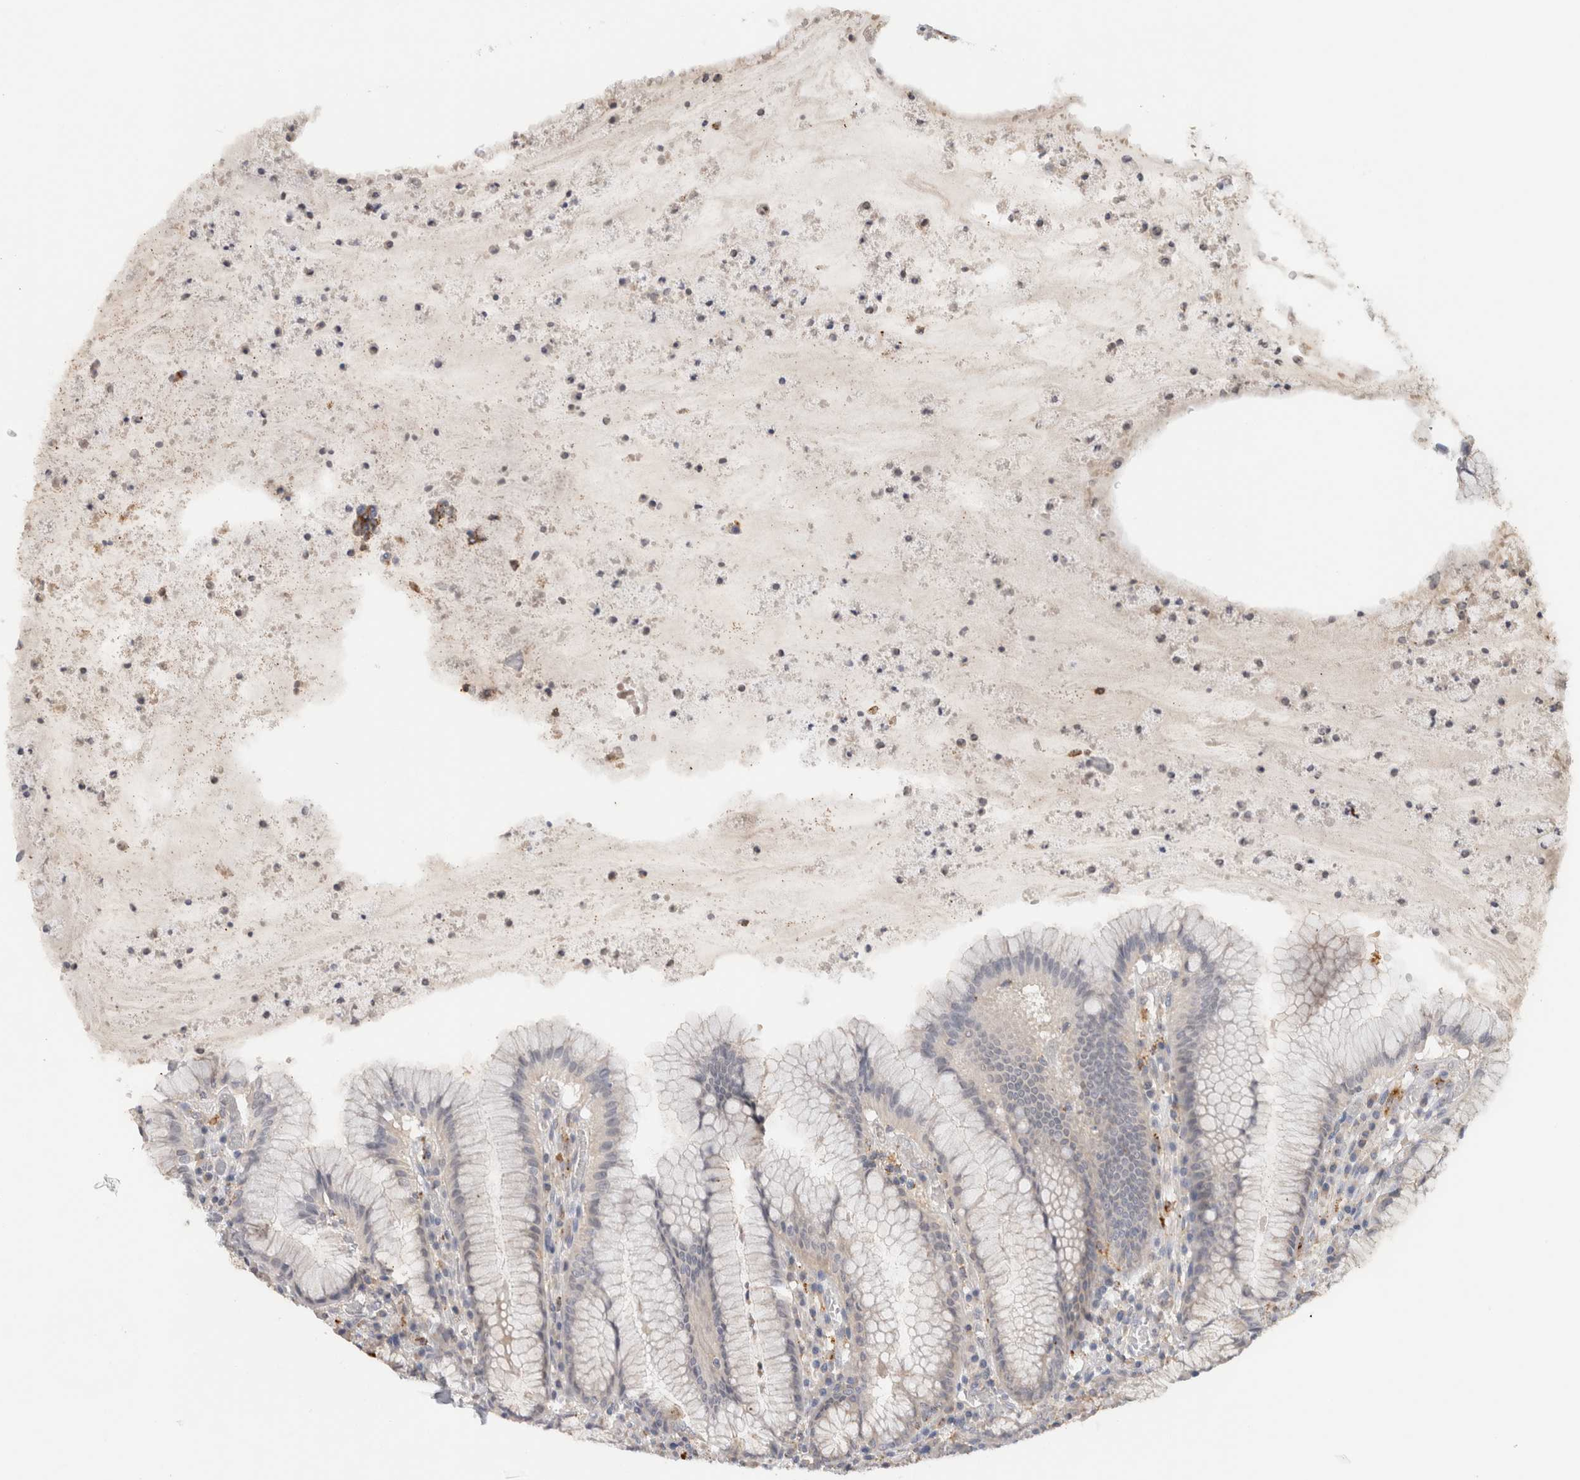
{"staining": {"intensity": "moderate", "quantity": "<25%", "location": "cytoplasmic/membranous"}, "tissue": "stomach", "cell_type": "Glandular cells", "image_type": "normal", "snomed": [{"axis": "morphology", "description": "Normal tissue, NOS"}, {"axis": "topography", "description": "Stomach"}], "caption": "Glandular cells demonstrate low levels of moderate cytoplasmic/membranous staining in about <25% of cells in benign human stomach.", "gene": "GNS", "patient": {"sex": "male", "age": 55}}